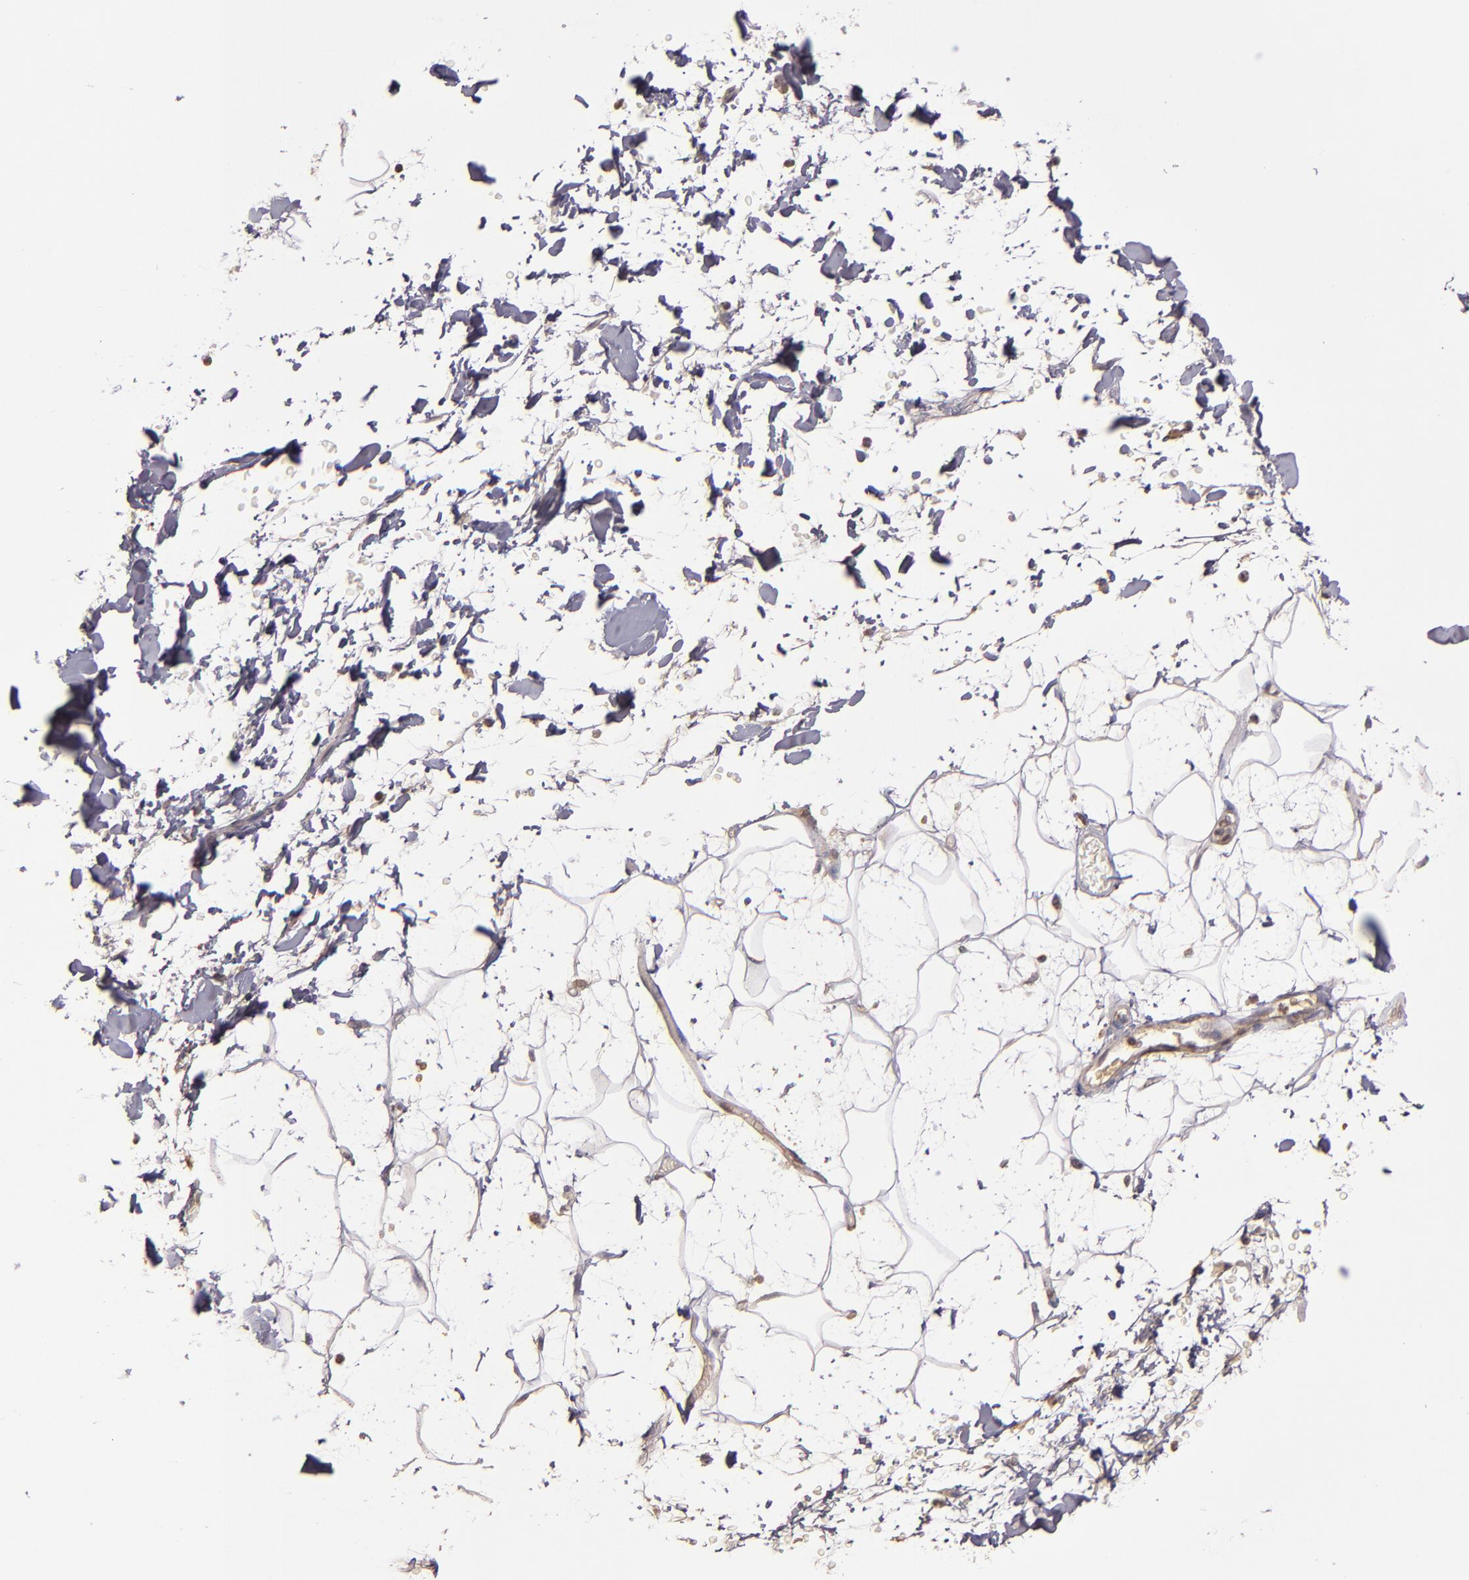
{"staining": {"intensity": "negative", "quantity": "none", "location": "none"}, "tissue": "adipose tissue", "cell_type": "Adipocytes", "image_type": "normal", "snomed": [{"axis": "morphology", "description": "Normal tissue, NOS"}, {"axis": "topography", "description": "Soft tissue"}], "caption": "Human adipose tissue stained for a protein using IHC displays no positivity in adipocytes.", "gene": "ABL1", "patient": {"sex": "male", "age": 72}}